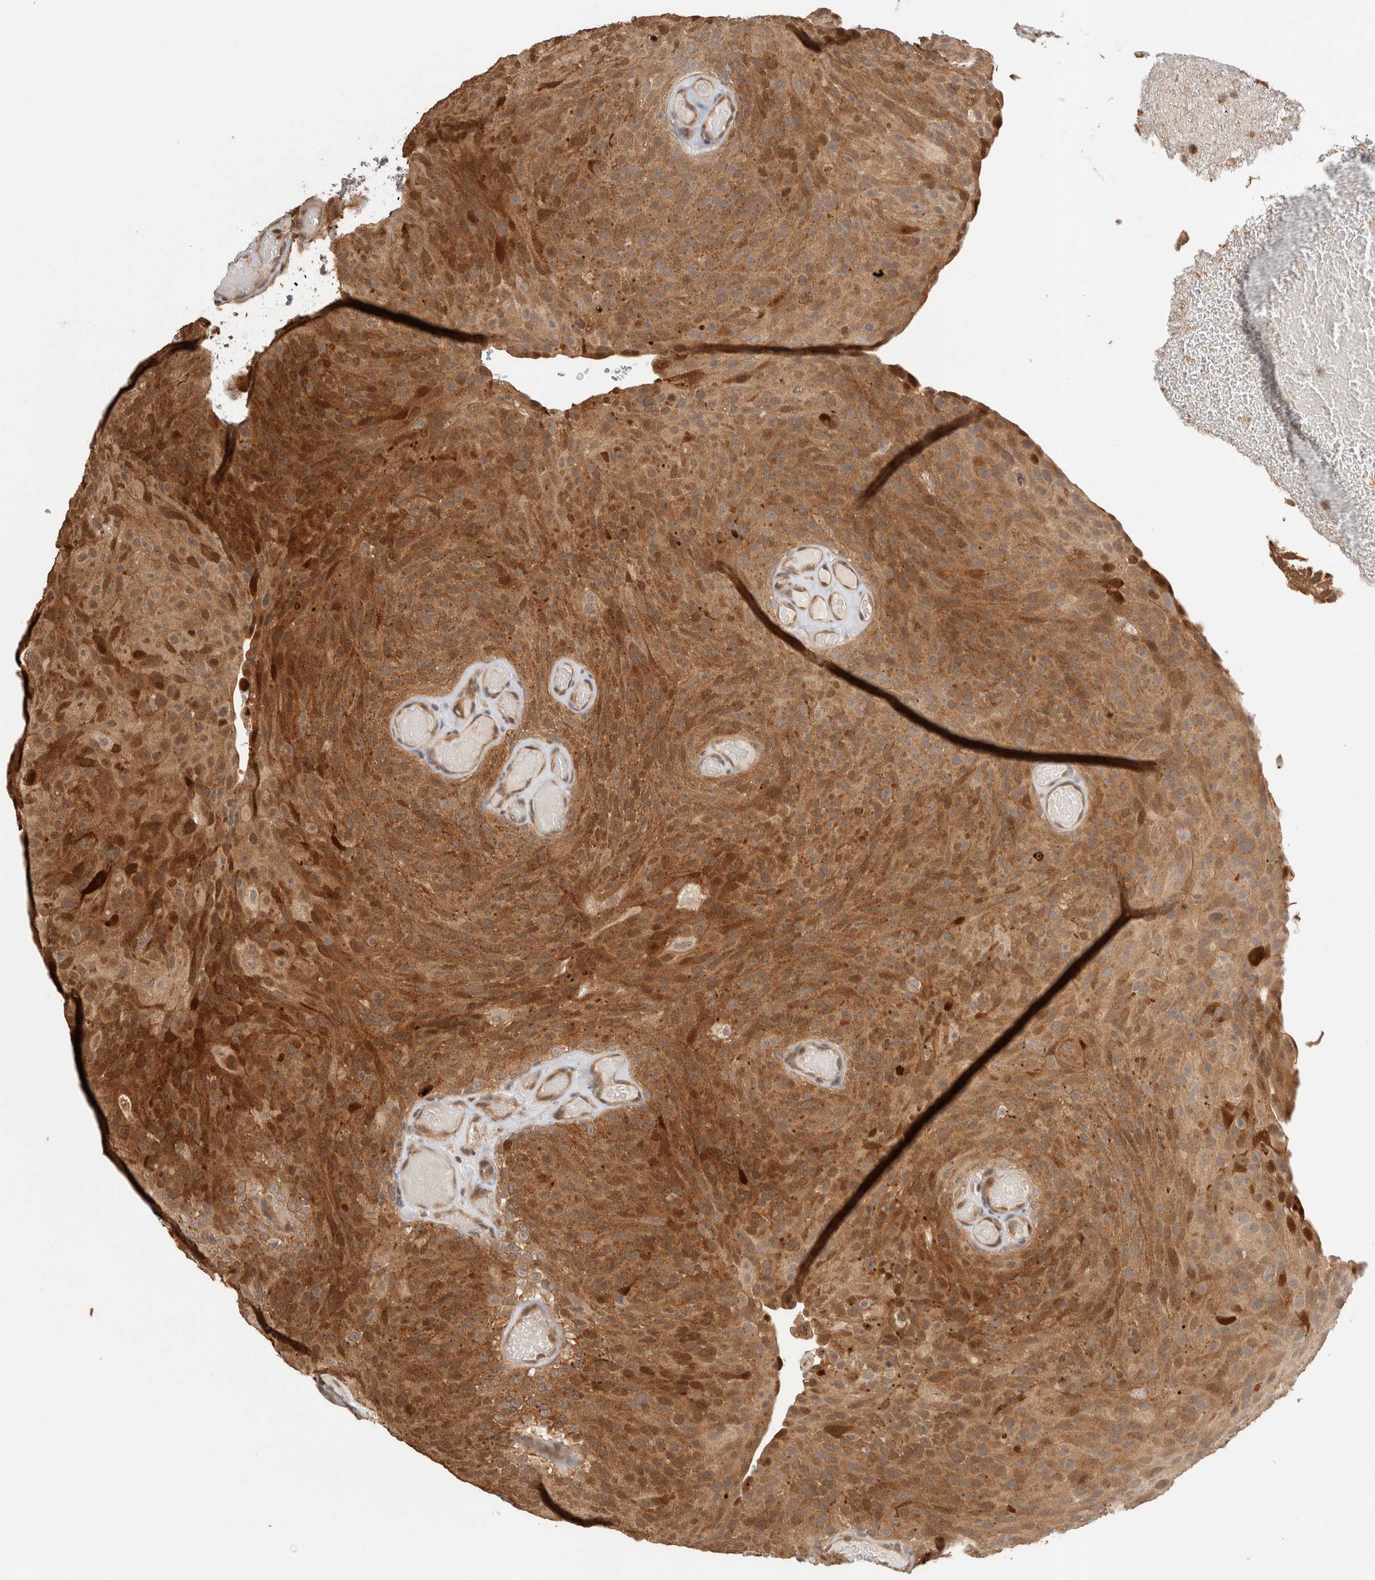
{"staining": {"intensity": "moderate", "quantity": ">75%", "location": "cytoplasmic/membranous,nuclear"}, "tissue": "urothelial cancer", "cell_type": "Tumor cells", "image_type": "cancer", "snomed": [{"axis": "morphology", "description": "Urothelial carcinoma, Low grade"}, {"axis": "topography", "description": "Urinary bladder"}], "caption": "Low-grade urothelial carcinoma stained with a brown dye shows moderate cytoplasmic/membranous and nuclear positive staining in approximately >75% of tumor cells.", "gene": "OTUD6B", "patient": {"sex": "male", "age": 78}}